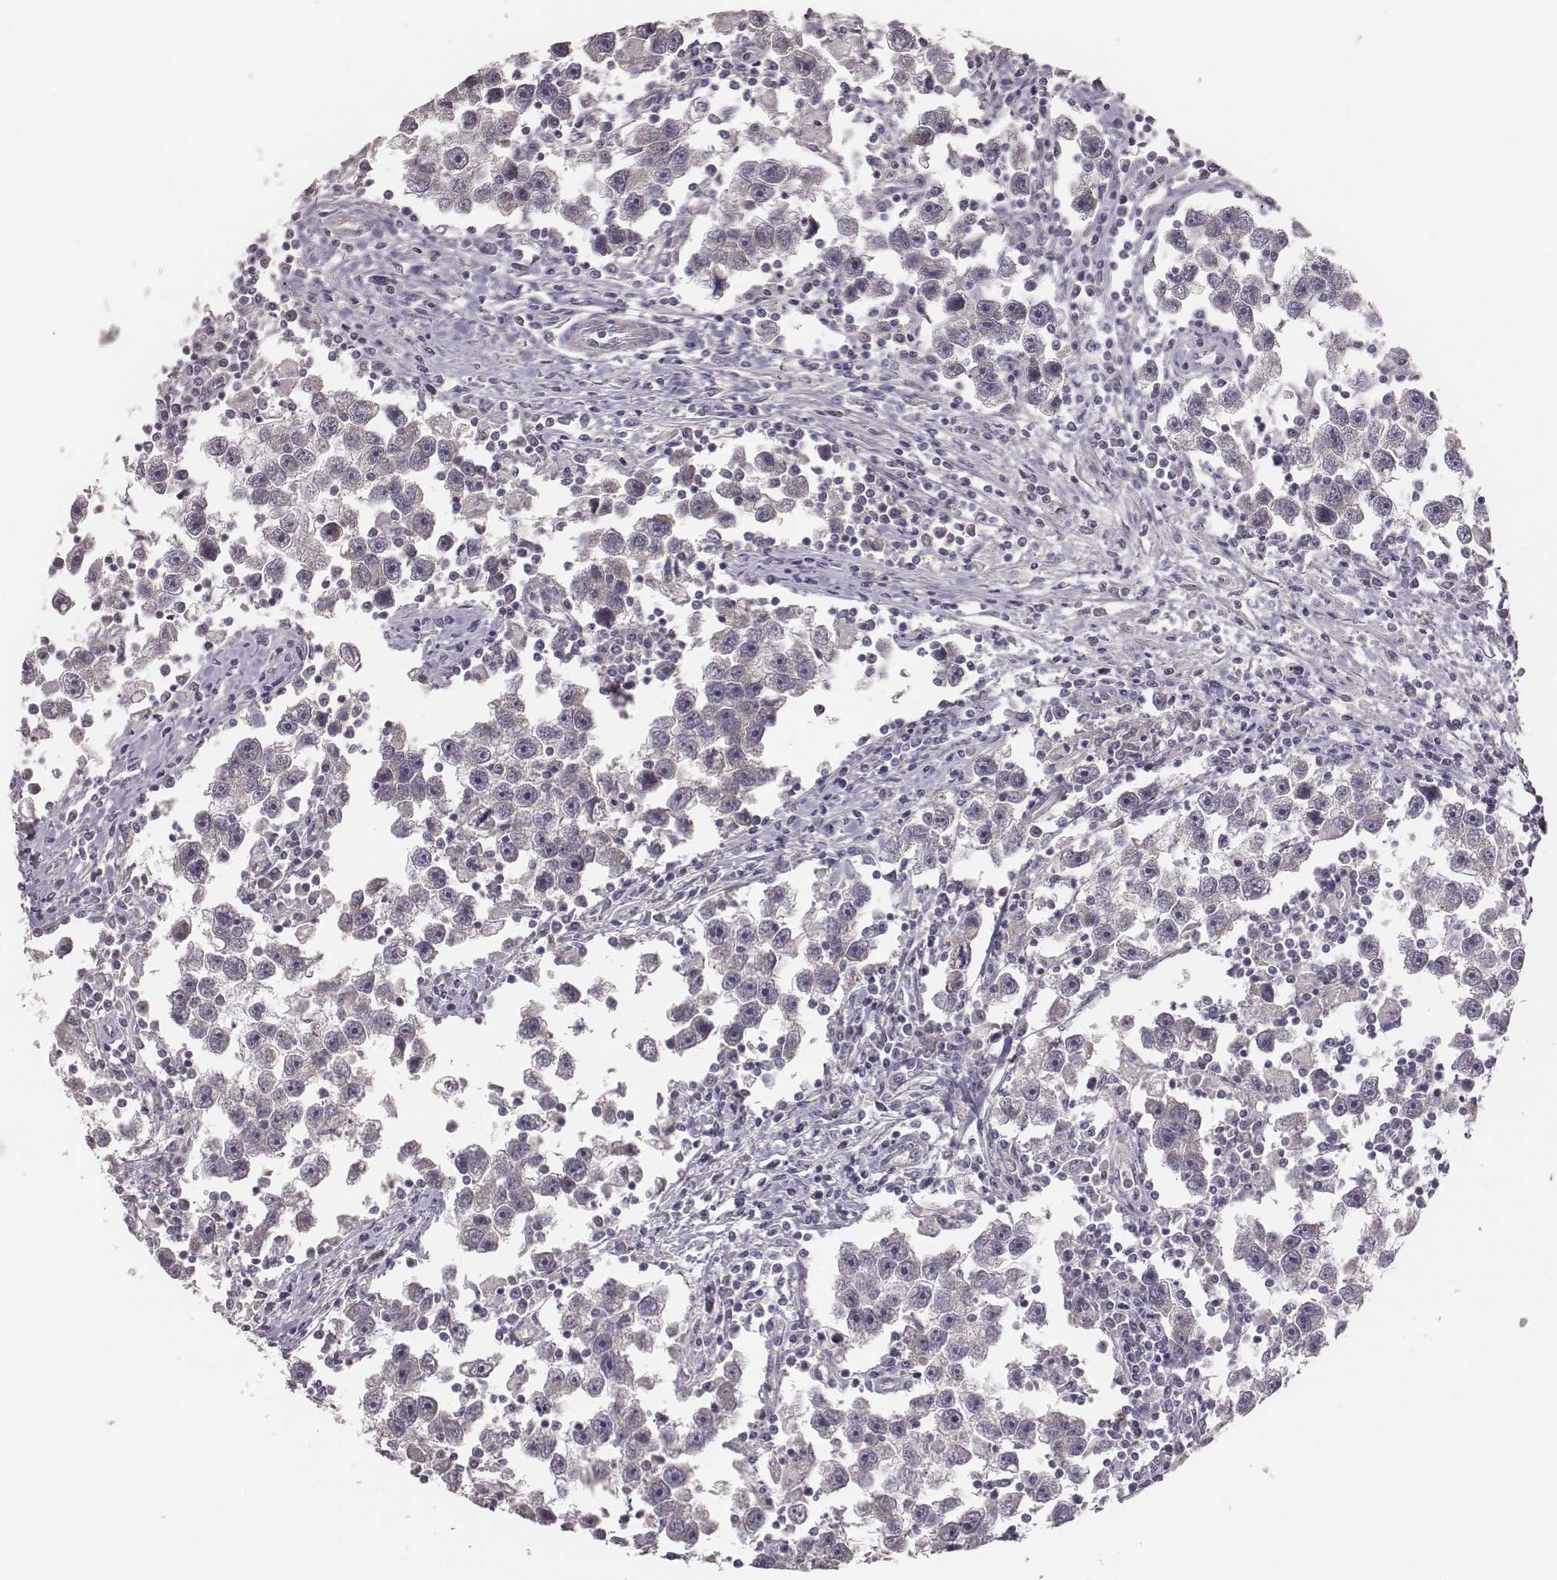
{"staining": {"intensity": "negative", "quantity": "none", "location": "none"}, "tissue": "testis cancer", "cell_type": "Tumor cells", "image_type": "cancer", "snomed": [{"axis": "morphology", "description": "Seminoma, NOS"}, {"axis": "topography", "description": "Testis"}], "caption": "Tumor cells show no significant expression in seminoma (testis).", "gene": "HAVCR1", "patient": {"sex": "male", "age": 30}}